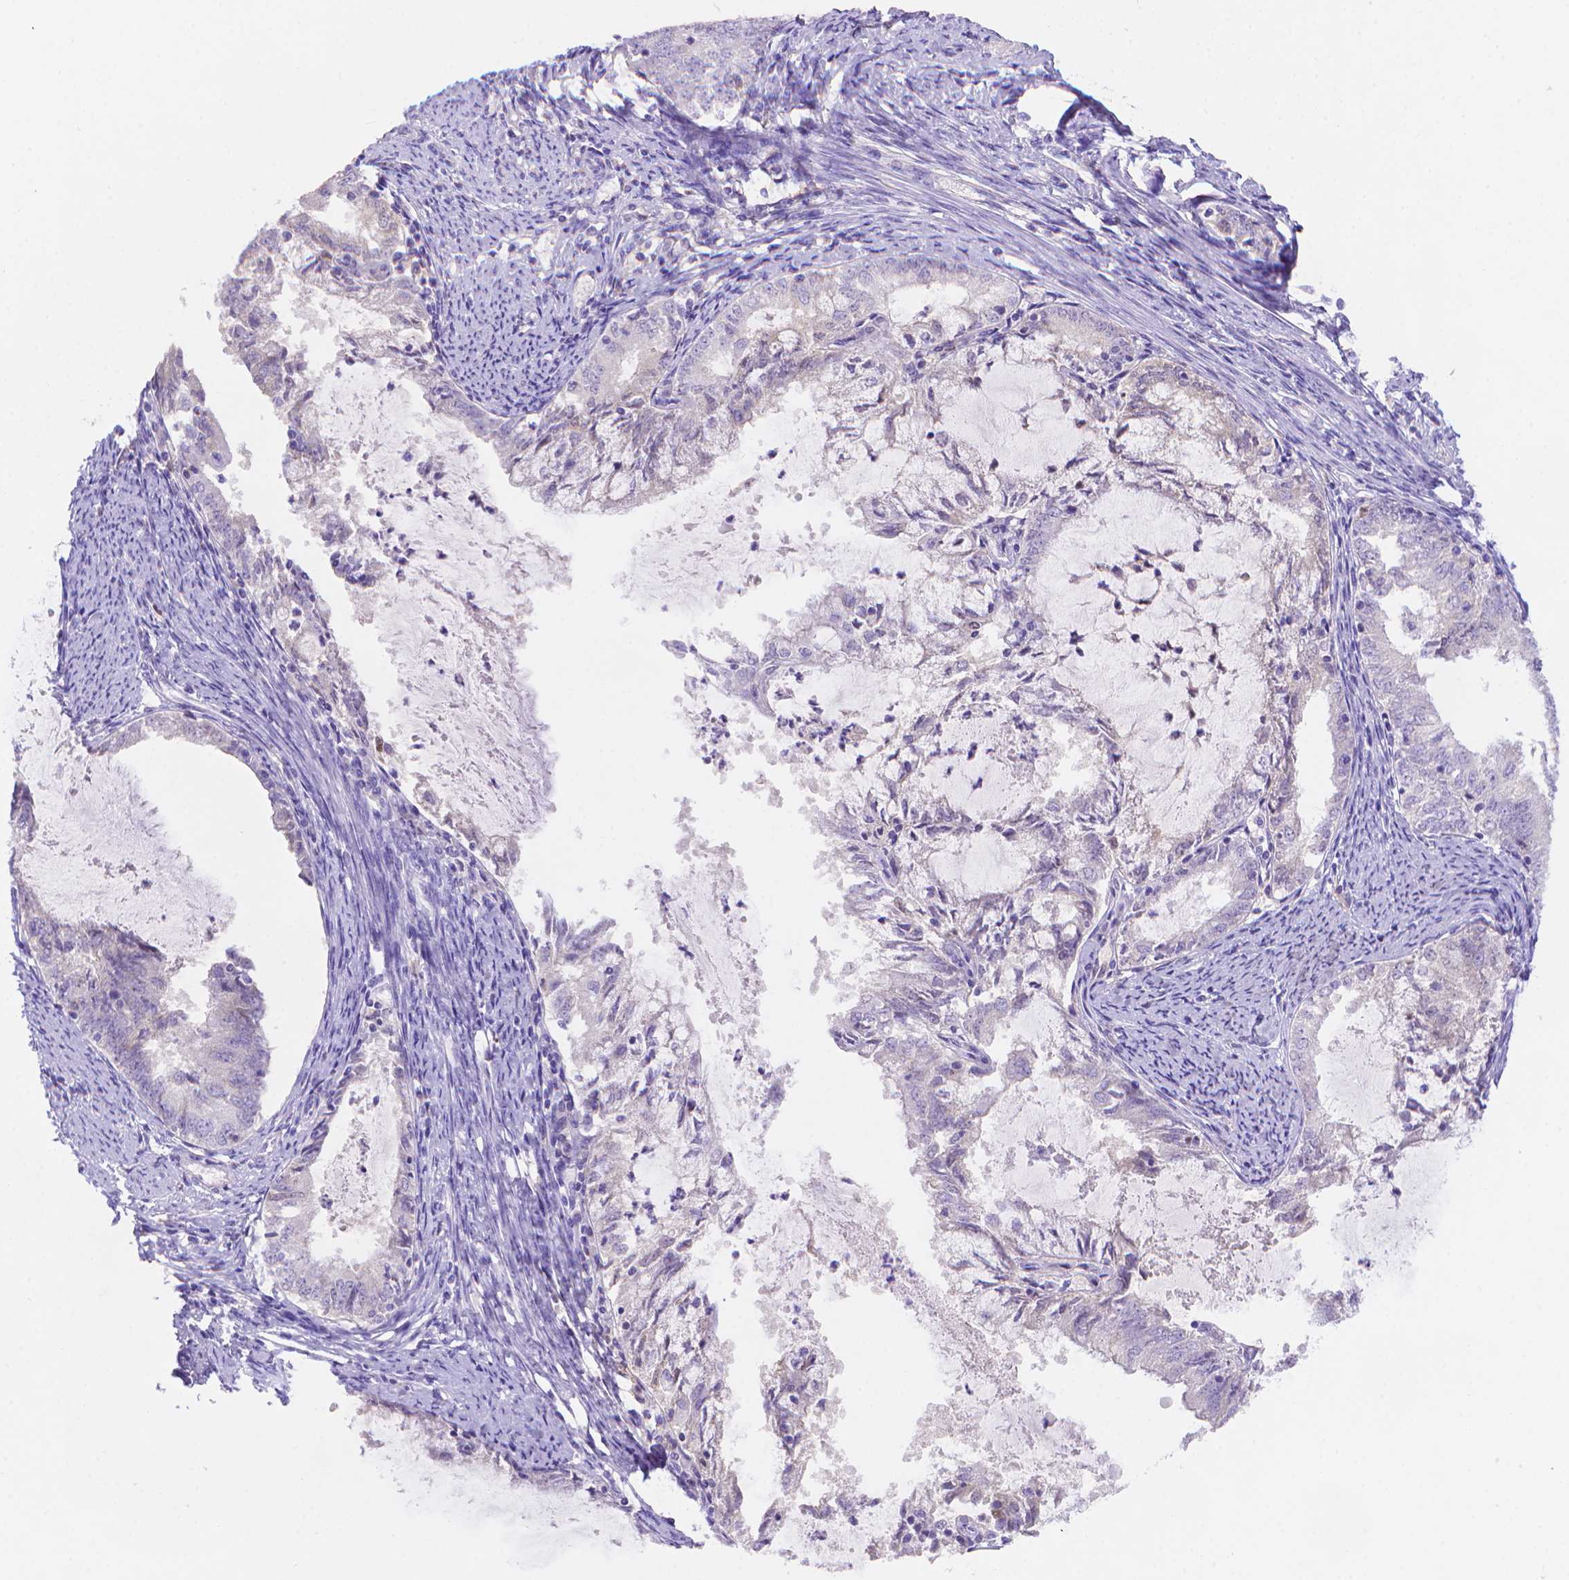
{"staining": {"intensity": "negative", "quantity": "none", "location": "none"}, "tissue": "endometrial cancer", "cell_type": "Tumor cells", "image_type": "cancer", "snomed": [{"axis": "morphology", "description": "Adenocarcinoma, NOS"}, {"axis": "topography", "description": "Endometrium"}], "caption": "High magnification brightfield microscopy of endometrial cancer stained with DAB (brown) and counterstained with hematoxylin (blue): tumor cells show no significant staining.", "gene": "FGD2", "patient": {"sex": "female", "age": 57}}